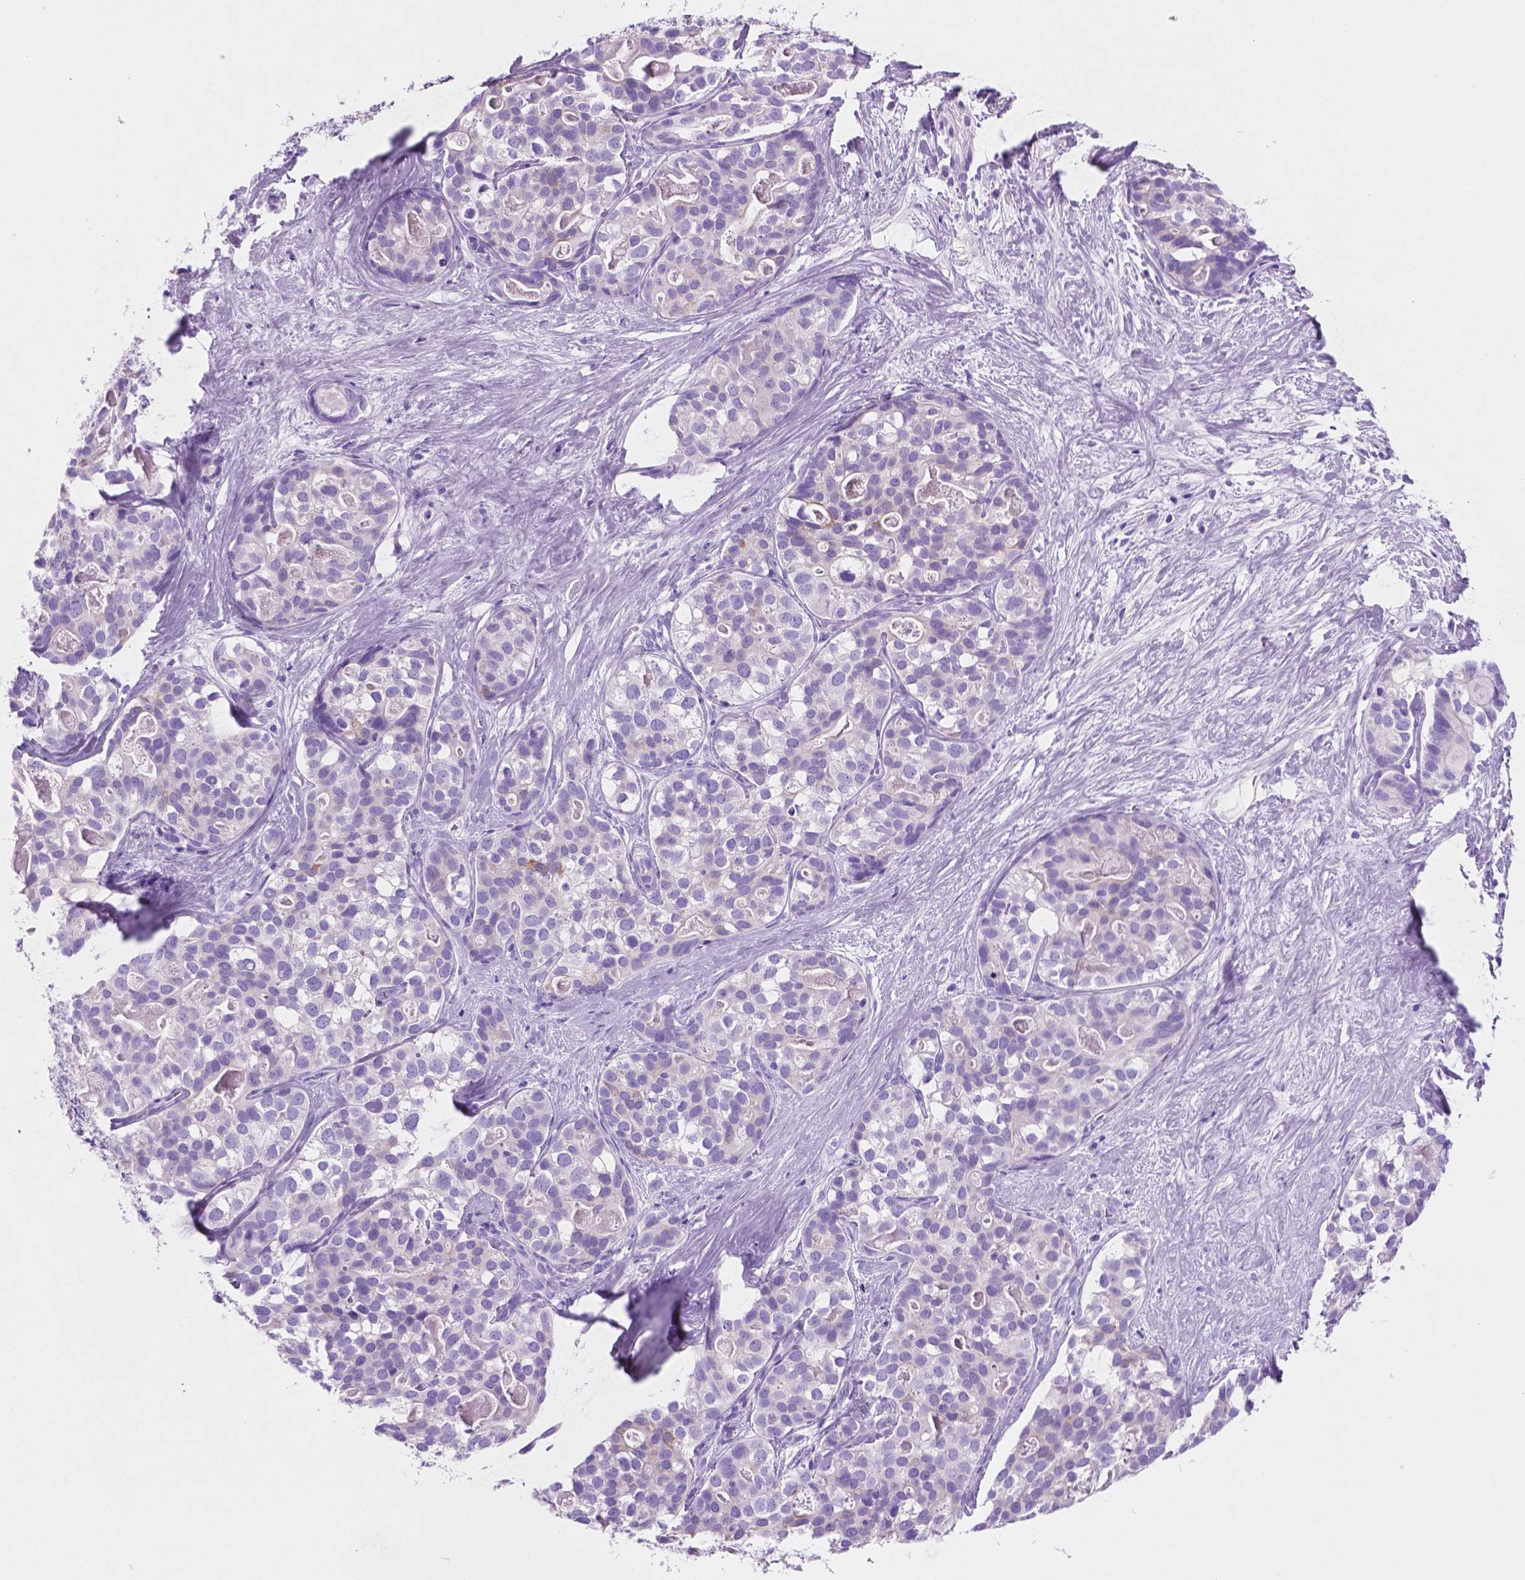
{"staining": {"intensity": "negative", "quantity": "none", "location": "none"}, "tissue": "liver cancer", "cell_type": "Tumor cells", "image_type": "cancer", "snomed": [{"axis": "morphology", "description": "Cholangiocarcinoma"}, {"axis": "topography", "description": "Liver"}], "caption": "Immunohistochemical staining of human liver cholangiocarcinoma exhibits no significant expression in tumor cells.", "gene": "POU4F1", "patient": {"sex": "male", "age": 56}}